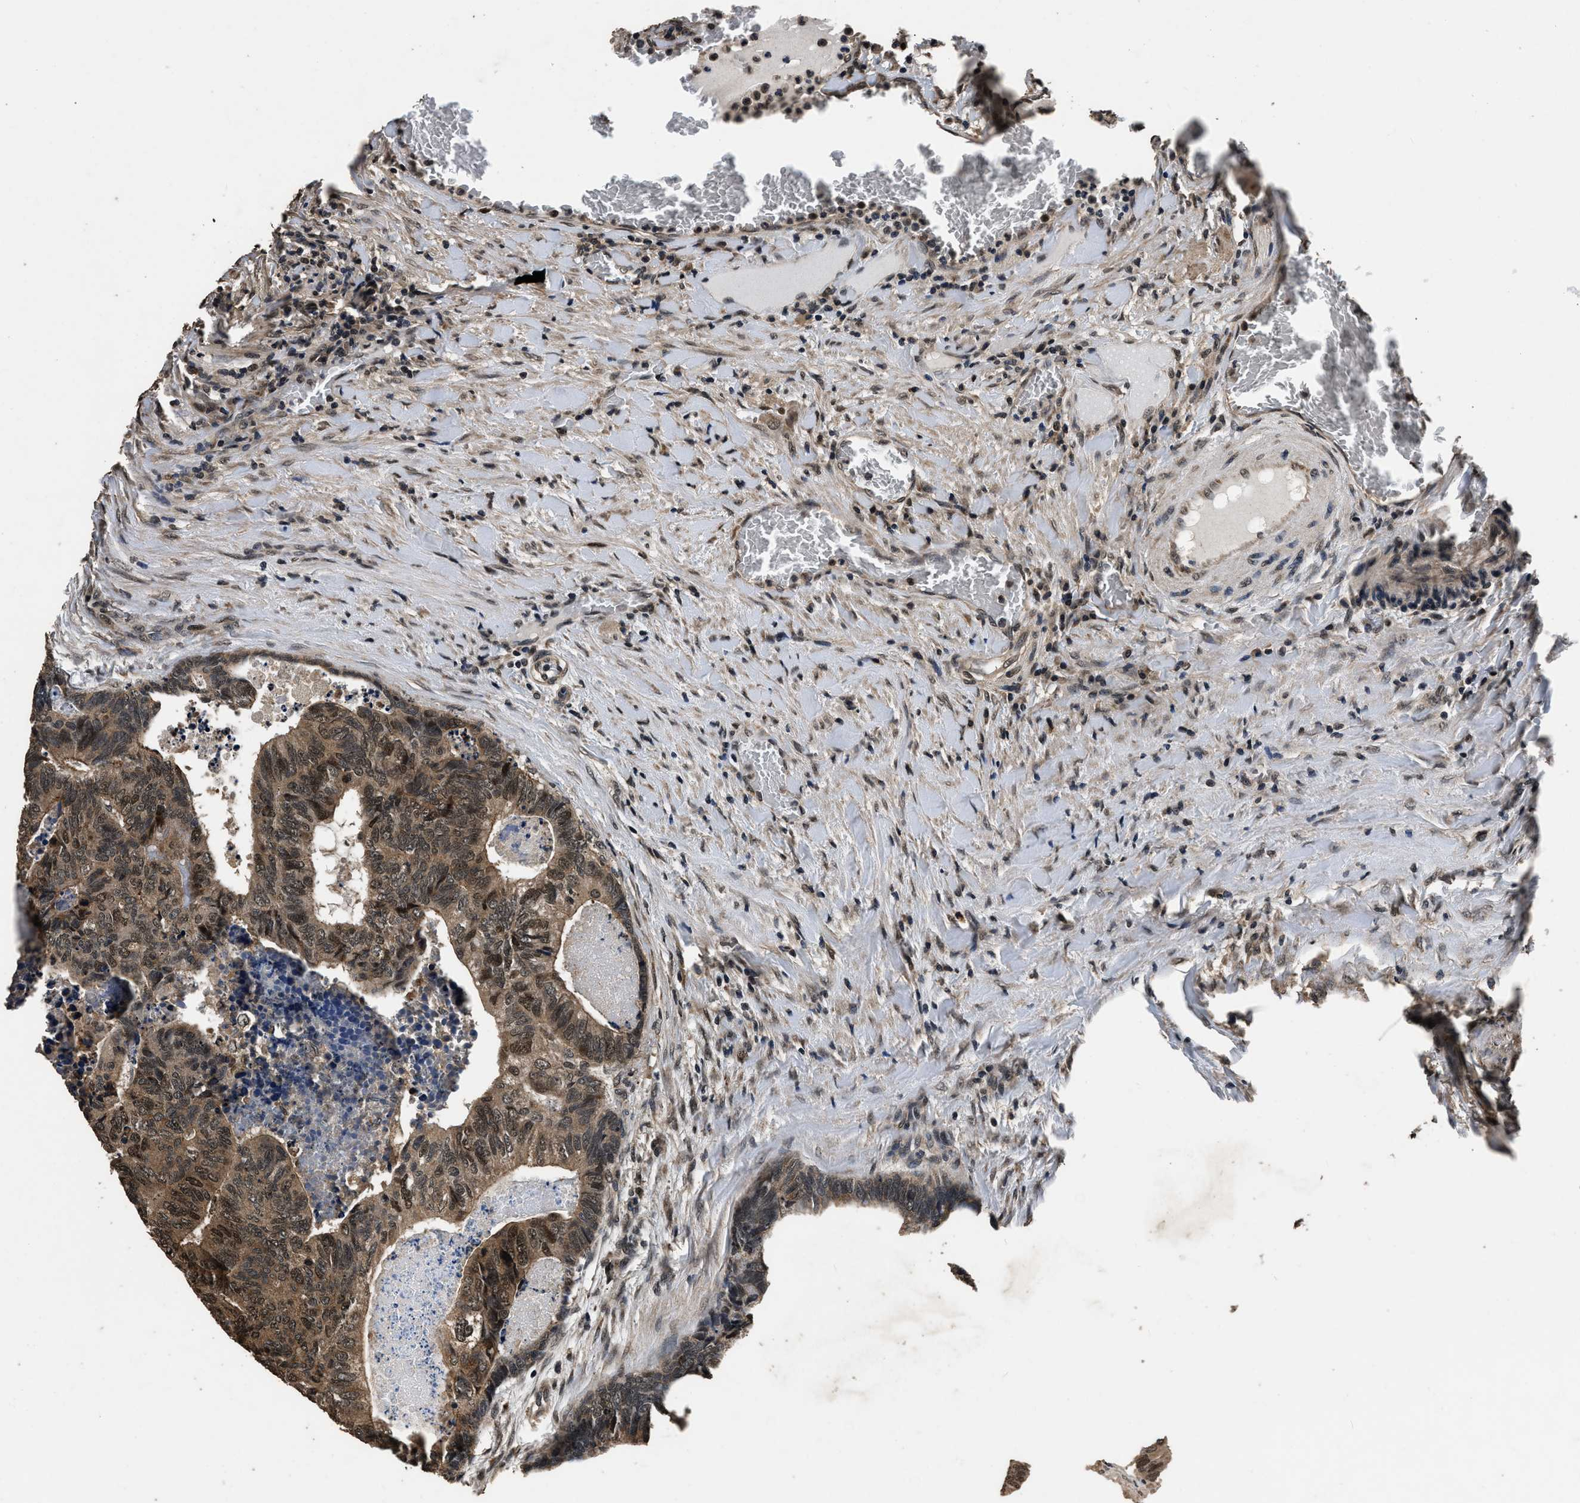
{"staining": {"intensity": "moderate", "quantity": ">75%", "location": "cytoplasmic/membranous,nuclear"}, "tissue": "colorectal cancer", "cell_type": "Tumor cells", "image_type": "cancer", "snomed": [{"axis": "morphology", "description": "Adenocarcinoma, NOS"}, {"axis": "topography", "description": "Colon"}], "caption": "Immunohistochemistry of human adenocarcinoma (colorectal) displays medium levels of moderate cytoplasmic/membranous and nuclear expression in about >75% of tumor cells.", "gene": "CSTF1", "patient": {"sex": "female", "age": 67}}